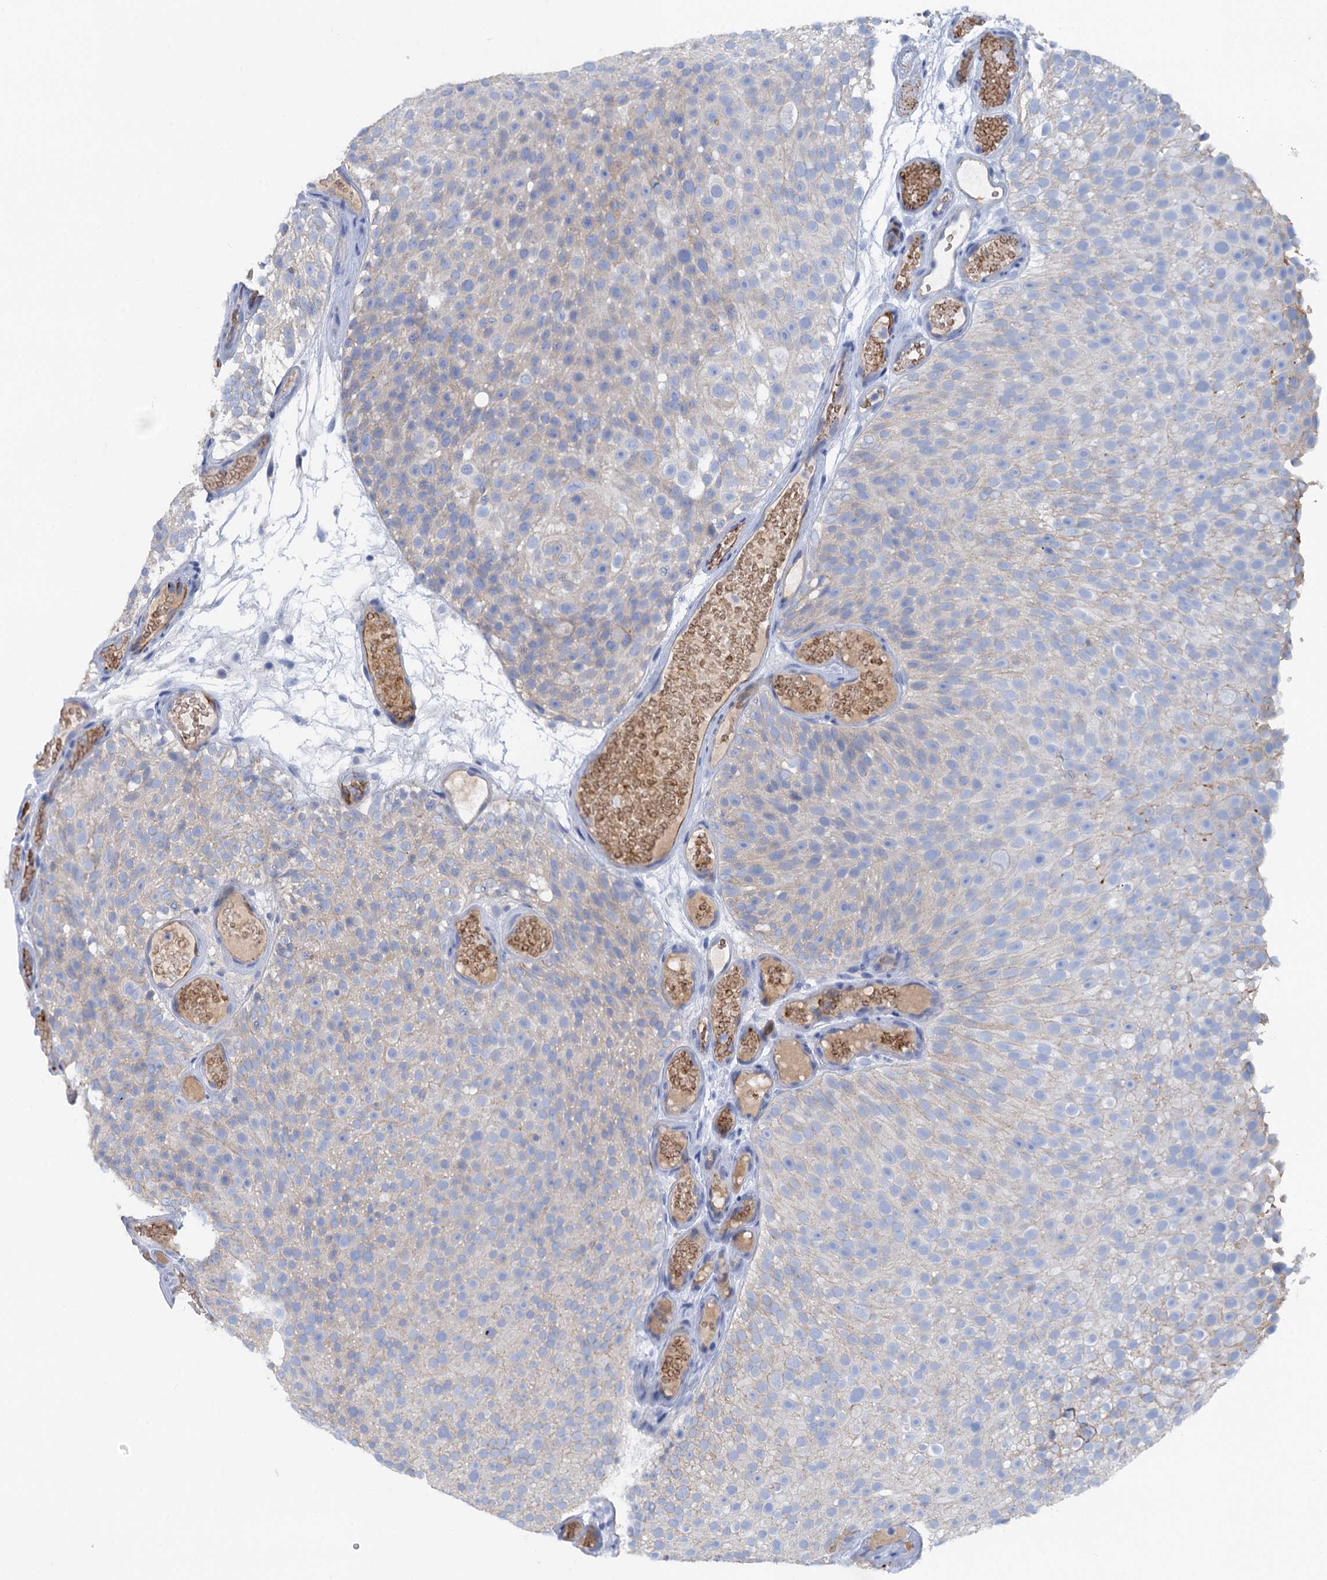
{"staining": {"intensity": "weak", "quantity": "<25%", "location": "cytoplasmic/membranous"}, "tissue": "urothelial cancer", "cell_type": "Tumor cells", "image_type": "cancer", "snomed": [{"axis": "morphology", "description": "Urothelial carcinoma, Low grade"}, {"axis": "topography", "description": "Urinary bladder"}], "caption": "This histopathology image is of urothelial carcinoma (low-grade) stained with immunohistochemistry to label a protein in brown with the nuclei are counter-stained blue. There is no positivity in tumor cells.", "gene": "MYADML2", "patient": {"sex": "male", "age": 78}}